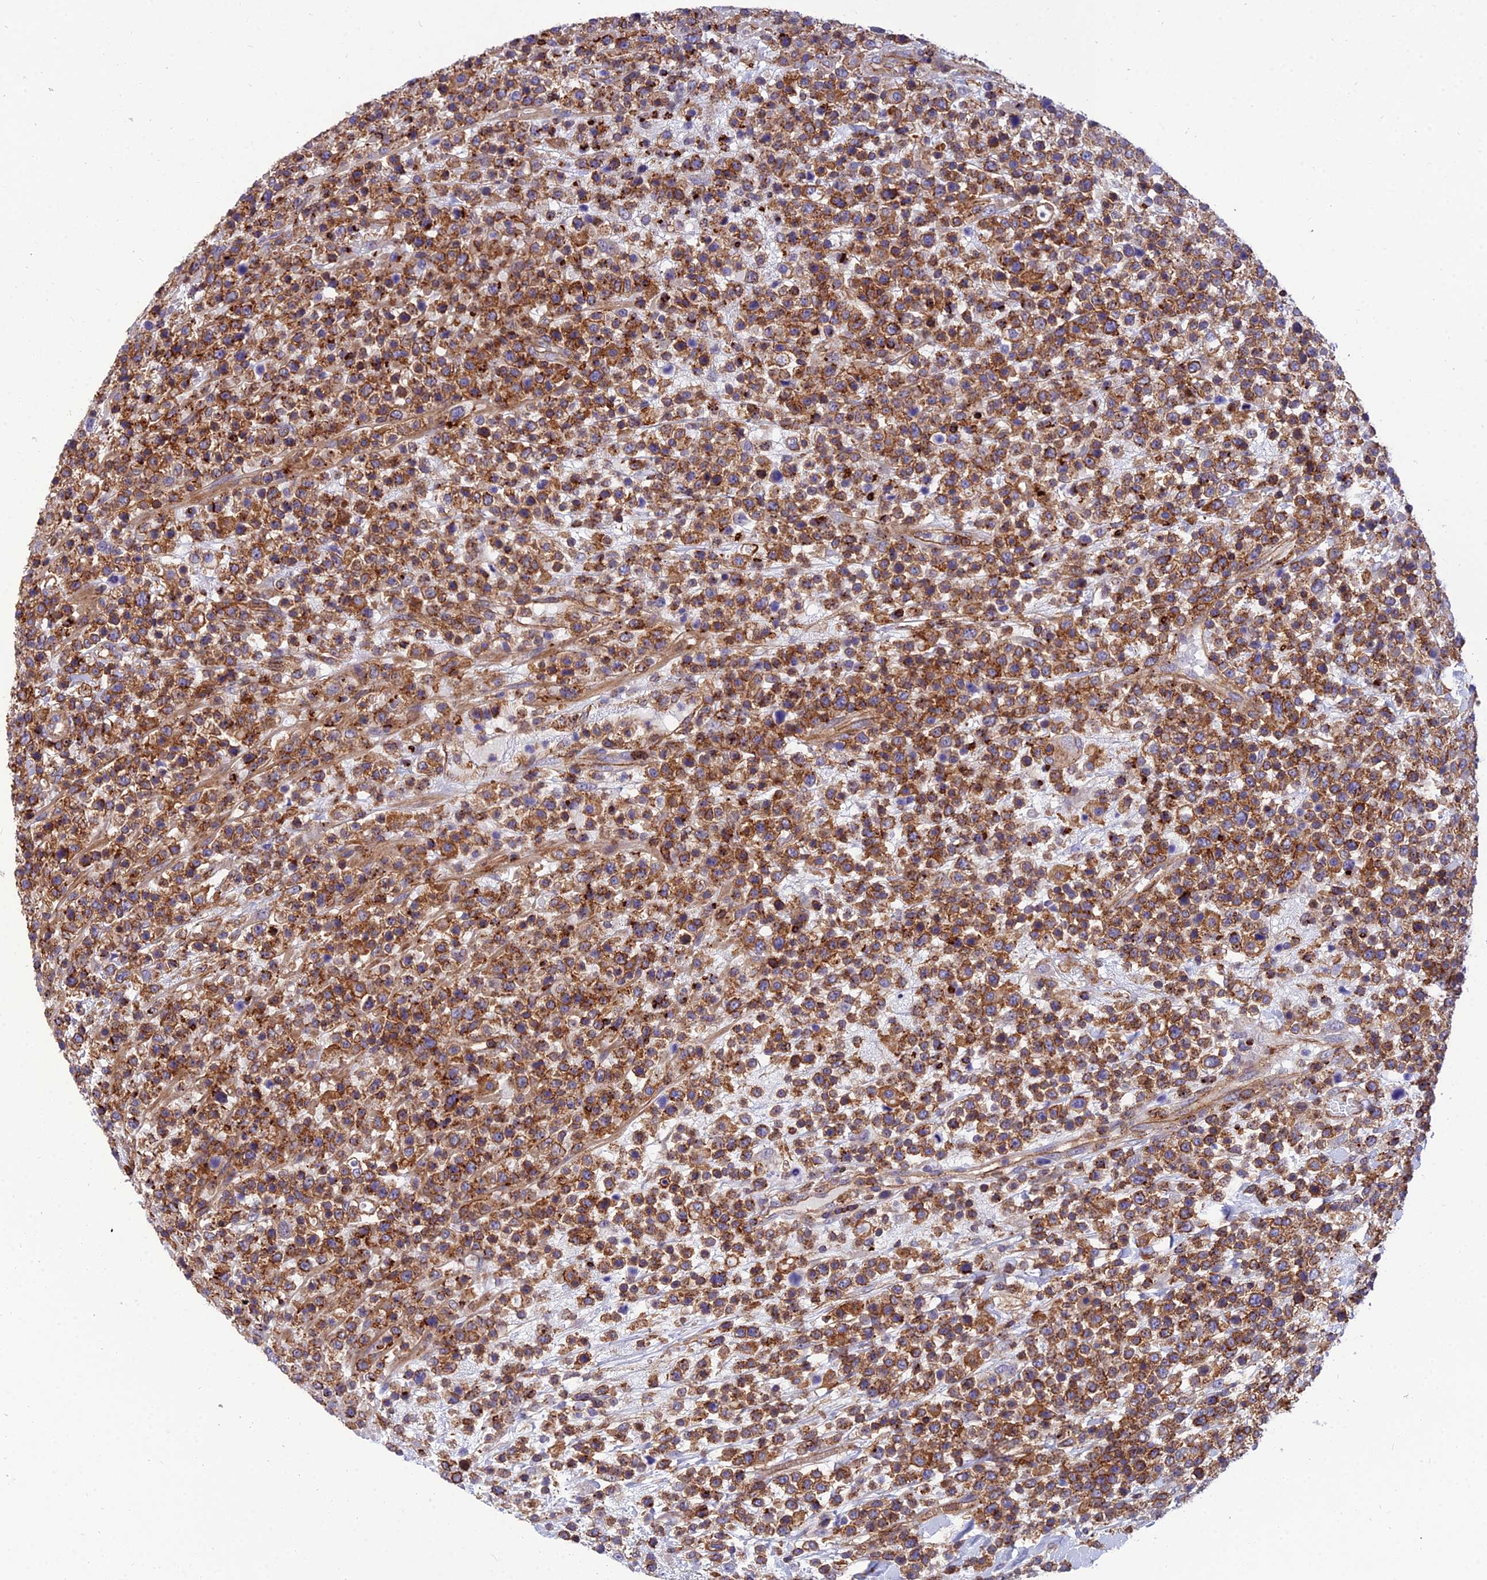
{"staining": {"intensity": "moderate", "quantity": ">75%", "location": "cytoplasmic/membranous"}, "tissue": "lymphoma", "cell_type": "Tumor cells", "image_type": "cancer", "snomed": [{"axis": "morphology", "description": "Malignant lymphoma, non-Hodgkin's type, High grade"}, {"axis": "topography", "description": "Colon"}], "caption": "IHC staining of malignant lymphoma, non-Hodgkin's type (high-grade), which demonstrates medium levels of moderate cytoplasmic/membranous positivity in approximately >75% of tumor cells indicating moderate cytoplasmic/membranous protein expression. The staining was performed using DAB (brown) for protein detection and nuclei were counterstained in hematoxylin (blue).", "gene": "PPP1R18", "patient": {"sex": "female", "age": 53}}